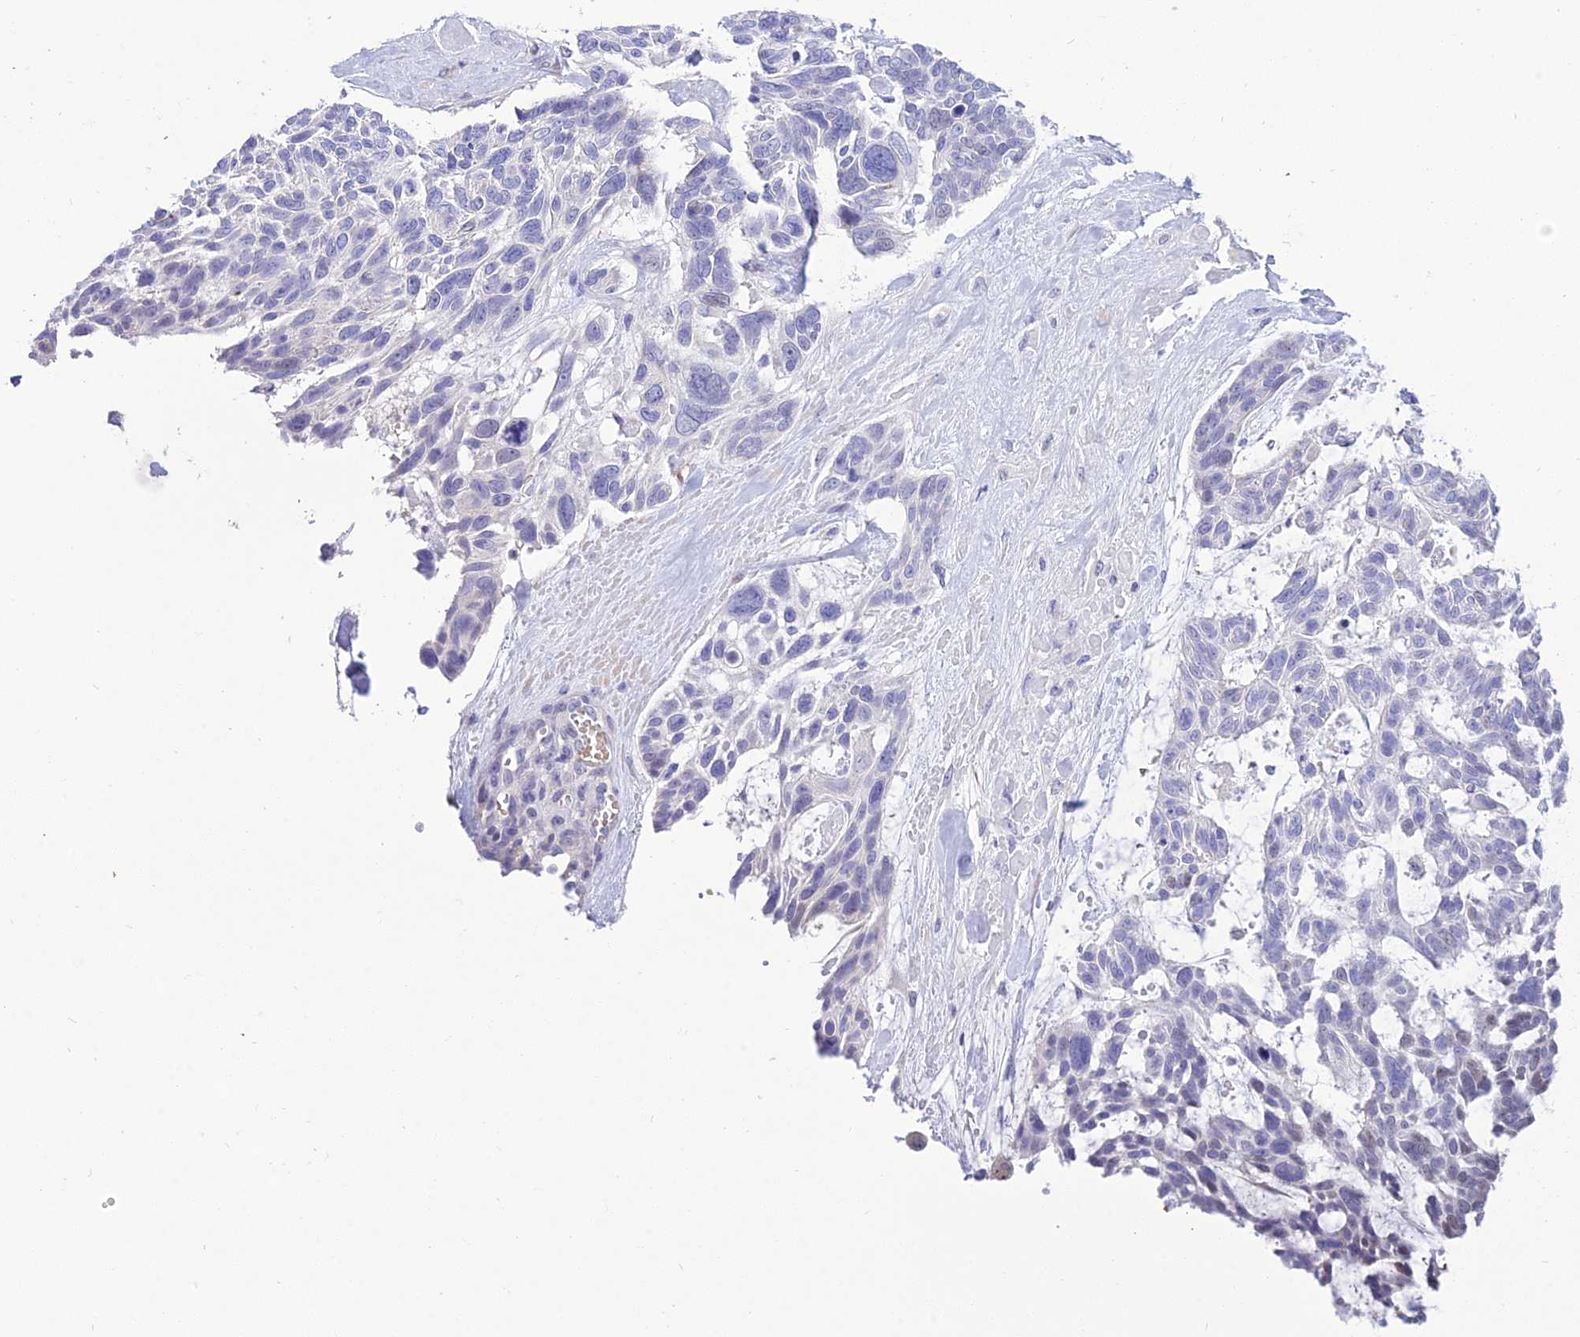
{"staining": {"intensity": "negative", "quantity": "none", "location": "none"}, "tissue": "skin cancer", "cell_type": "Tumor cells", "image_type": "cancer", "snomed": [{"axis": "morphology", "description": "Basal cell carcinoma"}, {"axis": "topography", "description": "Skin"}], "caption": "The photomicrograph displays no staining of tumor cells in basal cell carcinoma (skin). Brightfield microscopy of immunohistochemistry stained with DAB (brown) and hematoxylin (blue), captured at high magnification.", "gene": "DEFB107A", "patient": {"sex": "male", "age": 88}}